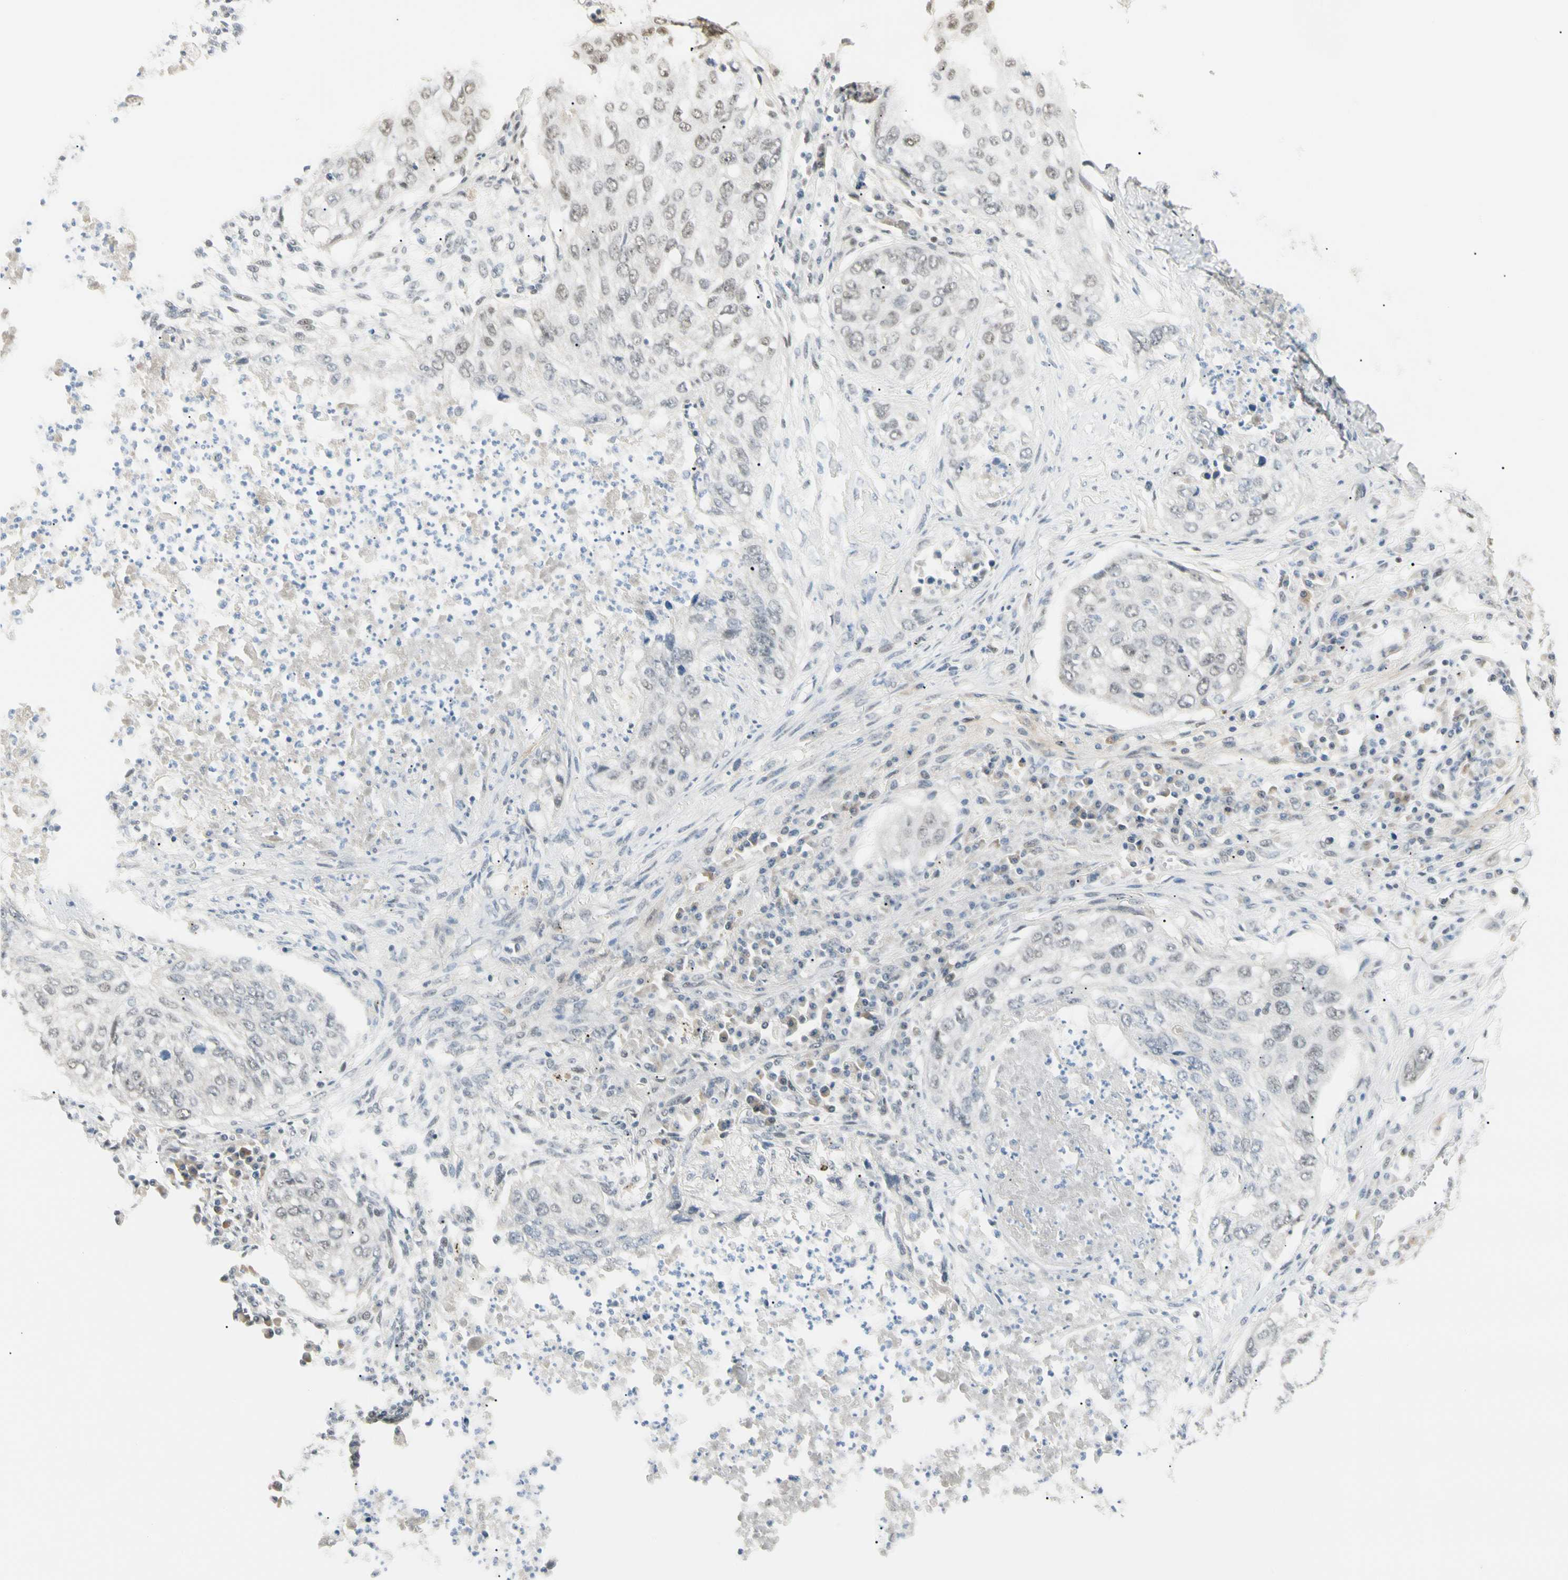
{"staining": {"intensity": "negative", "quantity": "none", "location": "none"}, "tissue": "lung cancer", "cell_type": "Tumor cells", "image_type": "cancer", "snomed": [{"axis": "morphology", "description": "Squamous cell carcinoma, NOS"}, {"axis": "topography", "description": "Lung"}], "caption": "Immunohistochemistry of lung cancer (squamous cell carcinoma) displays no expression in tumor cells.", "gene": "ASPN", "patient": {"sex": "female", "age": 63}}